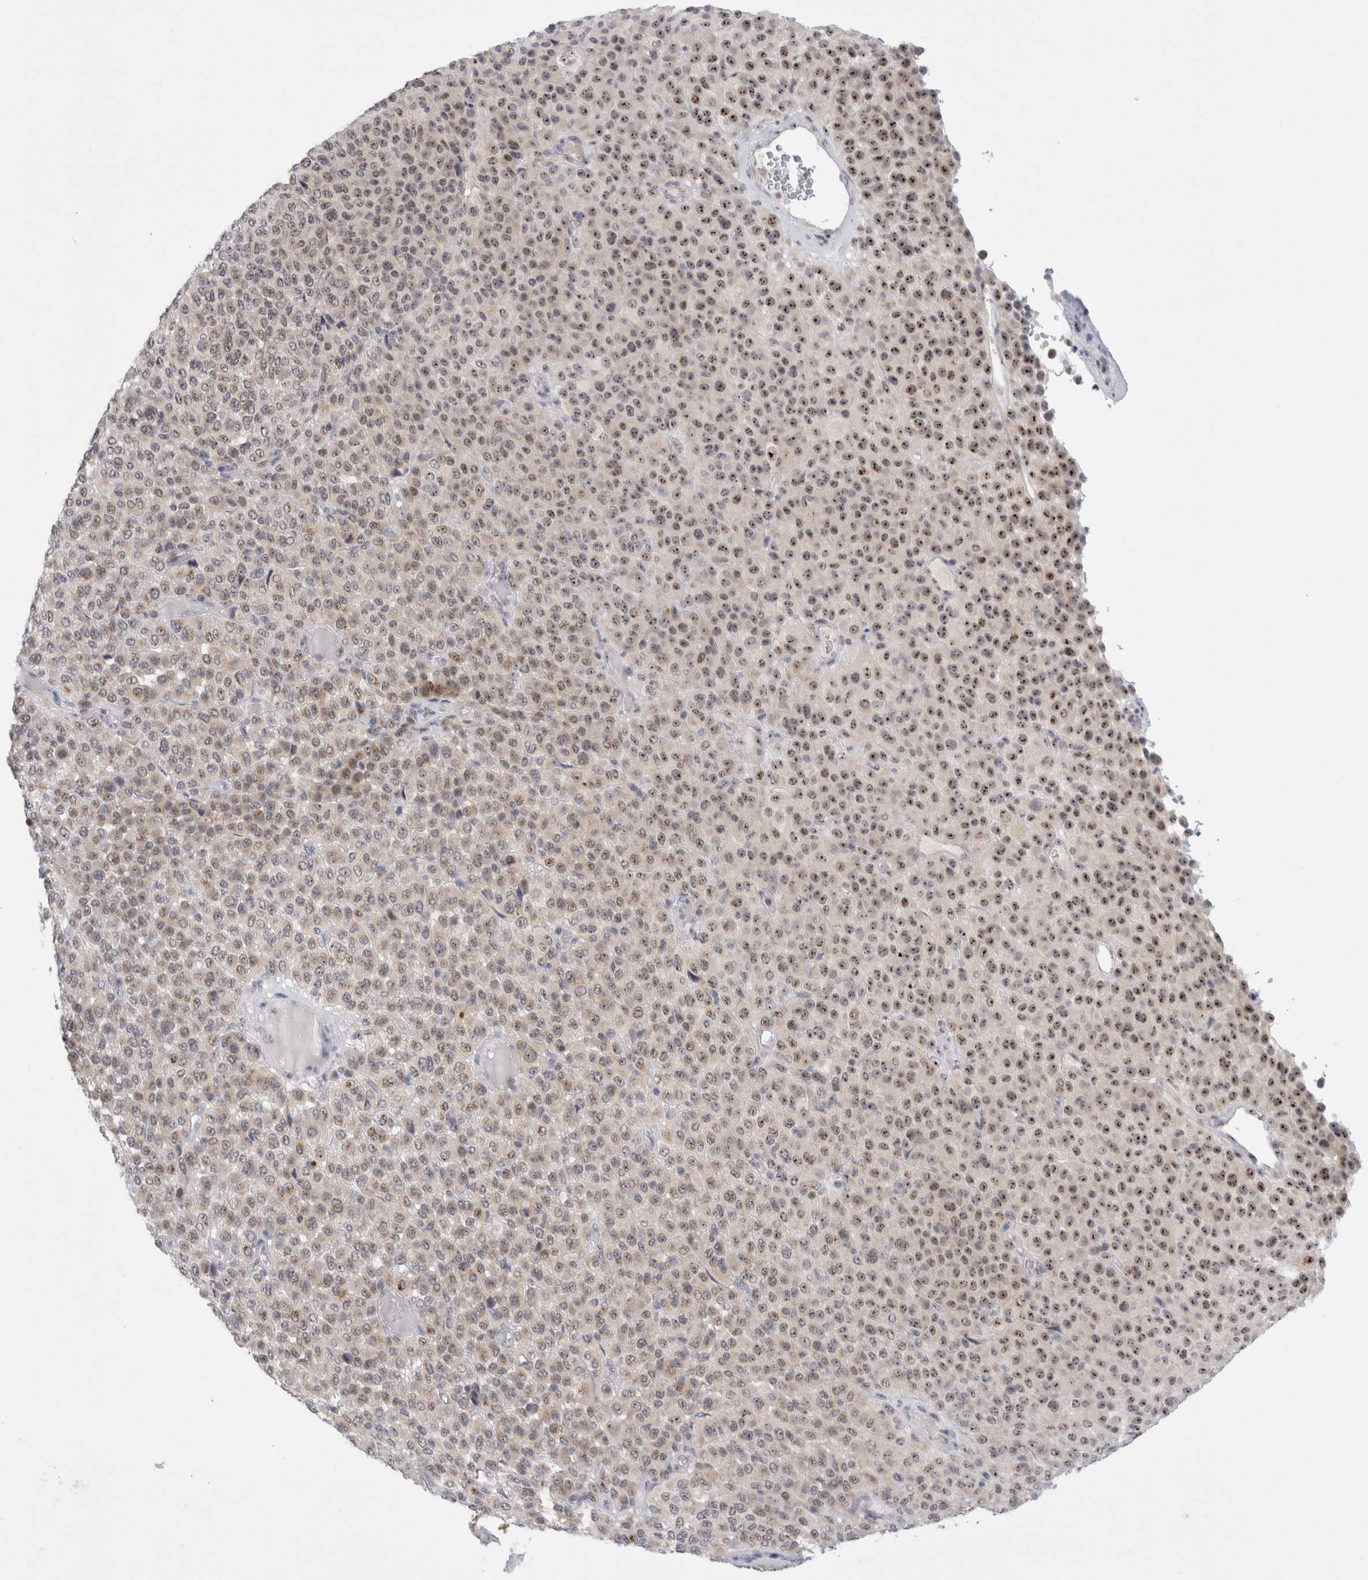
{"staining": {"intensity": "moderate", "quantity": ">75%", "location": "nuclear"}, "tissue": "melanoma", "cell_type": "Tumor cells", "image_type": "cancer", "snomed": [{"axis": "morphology", "description": "Malignant melanoma, Metastatic site"}, {"axis": "topography", "description": "Pancreas"}], "caption": "IHC staining of malignant melanoma (metastatic site), which shows medium levels of moderate nuclear expression in about >75% of tumor cells indicating moderate nuclear protein positivity. The staining was performed using DAB (3,3'-diaminobenzidine) (brown) for protein detection and nuclei were counterstained in hematoxylin (blue).", "gene": "CERS5", "patient": {"sex": "female", "age": 30}}